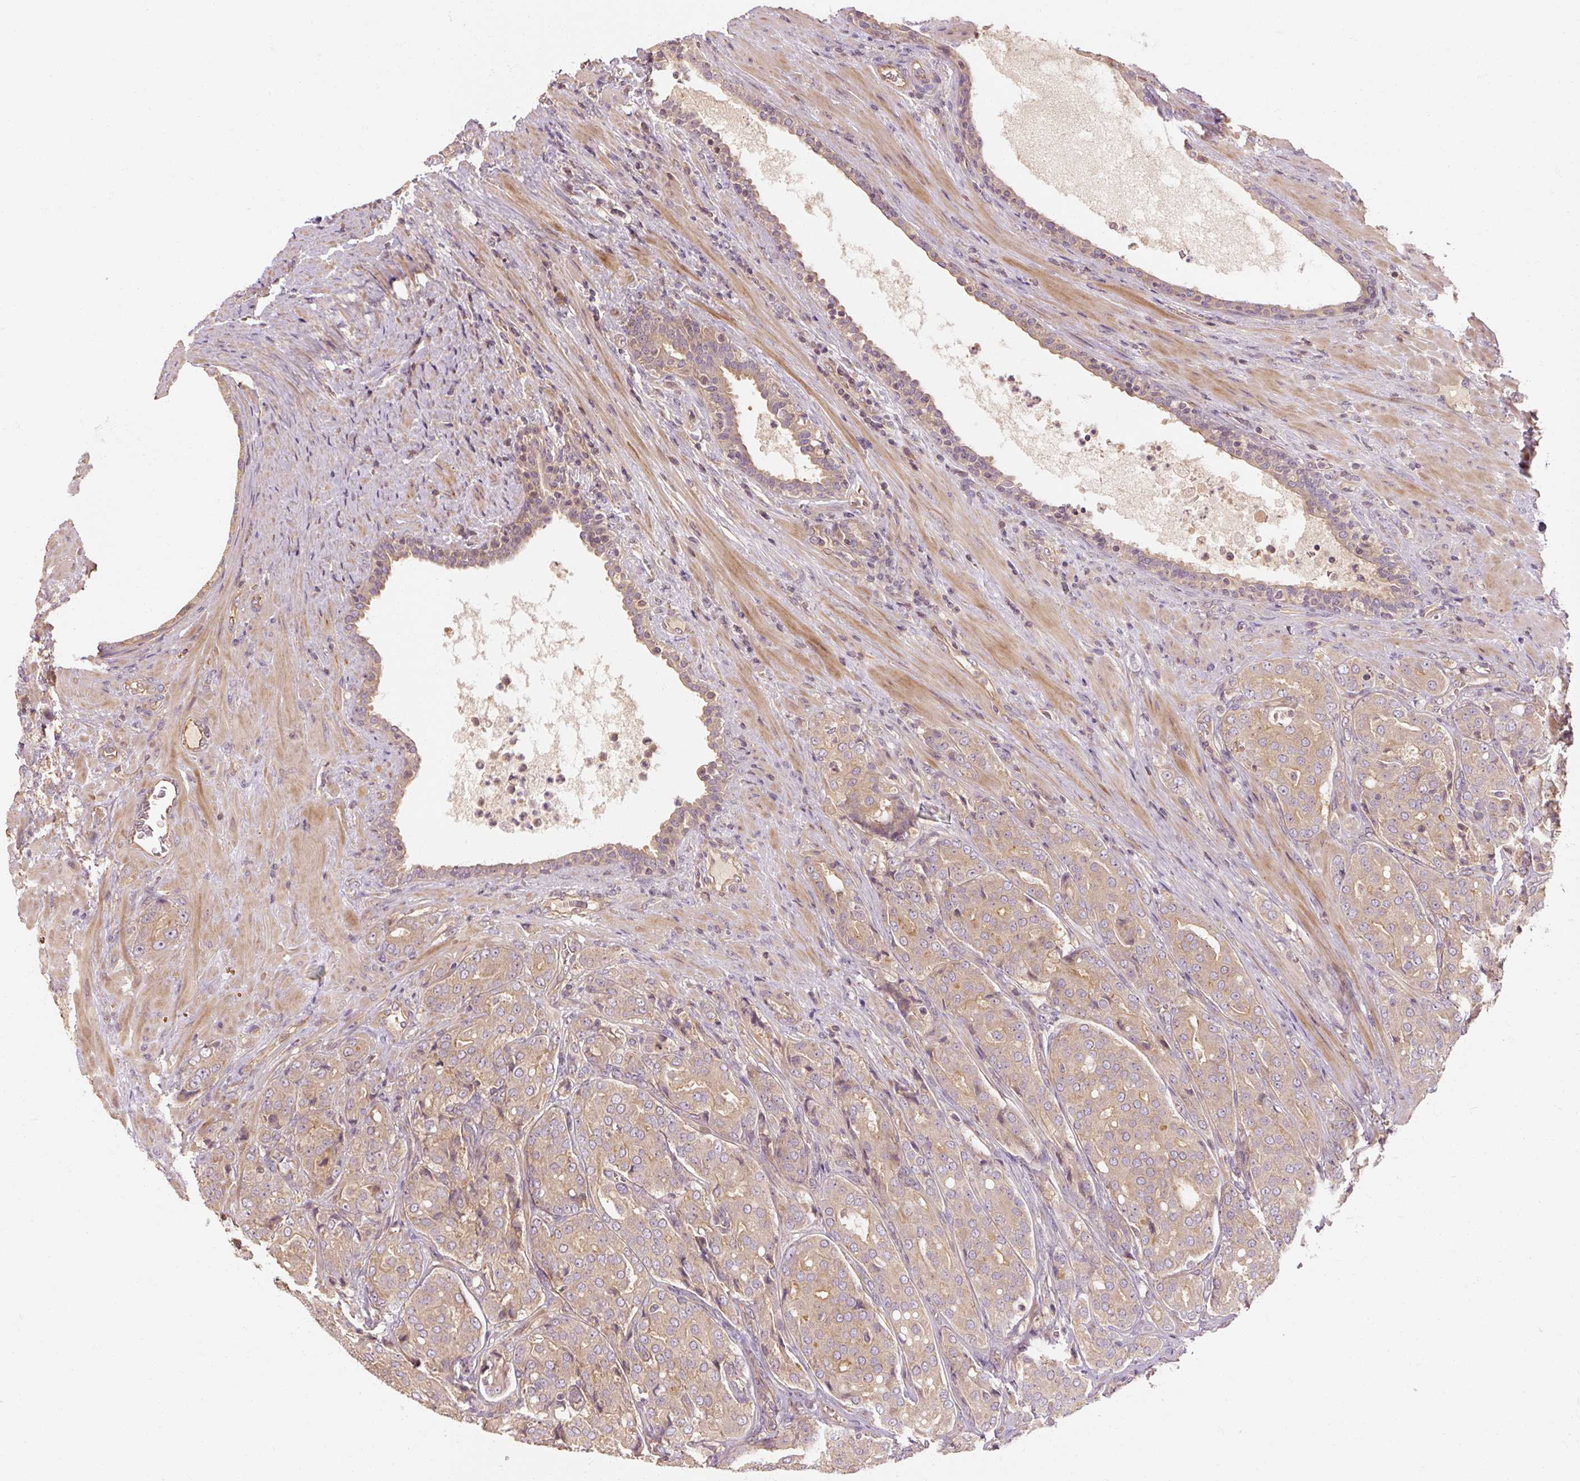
{"staining": {"intensity": "weak", "quantity": ">75%", "location": "cytoplasmic/membranous"}, "tissue": "prostate cancer", "cell_type": "Tumor cells", "image_type": "cancer", "snomed": [{"axis": "morphology", "description": "Adenocarcinoma, High grade"}, {"axis": "topography", "description": "Prostate"}], "caption": "Prostate cancer (high-grade adenocarcinoma) tissue reveals weak cytoplasmic/membranous expression in approximately >75% of tumor cells", "gene": "RB1CC1", "patient": {"sex": "male", "age": 68}}